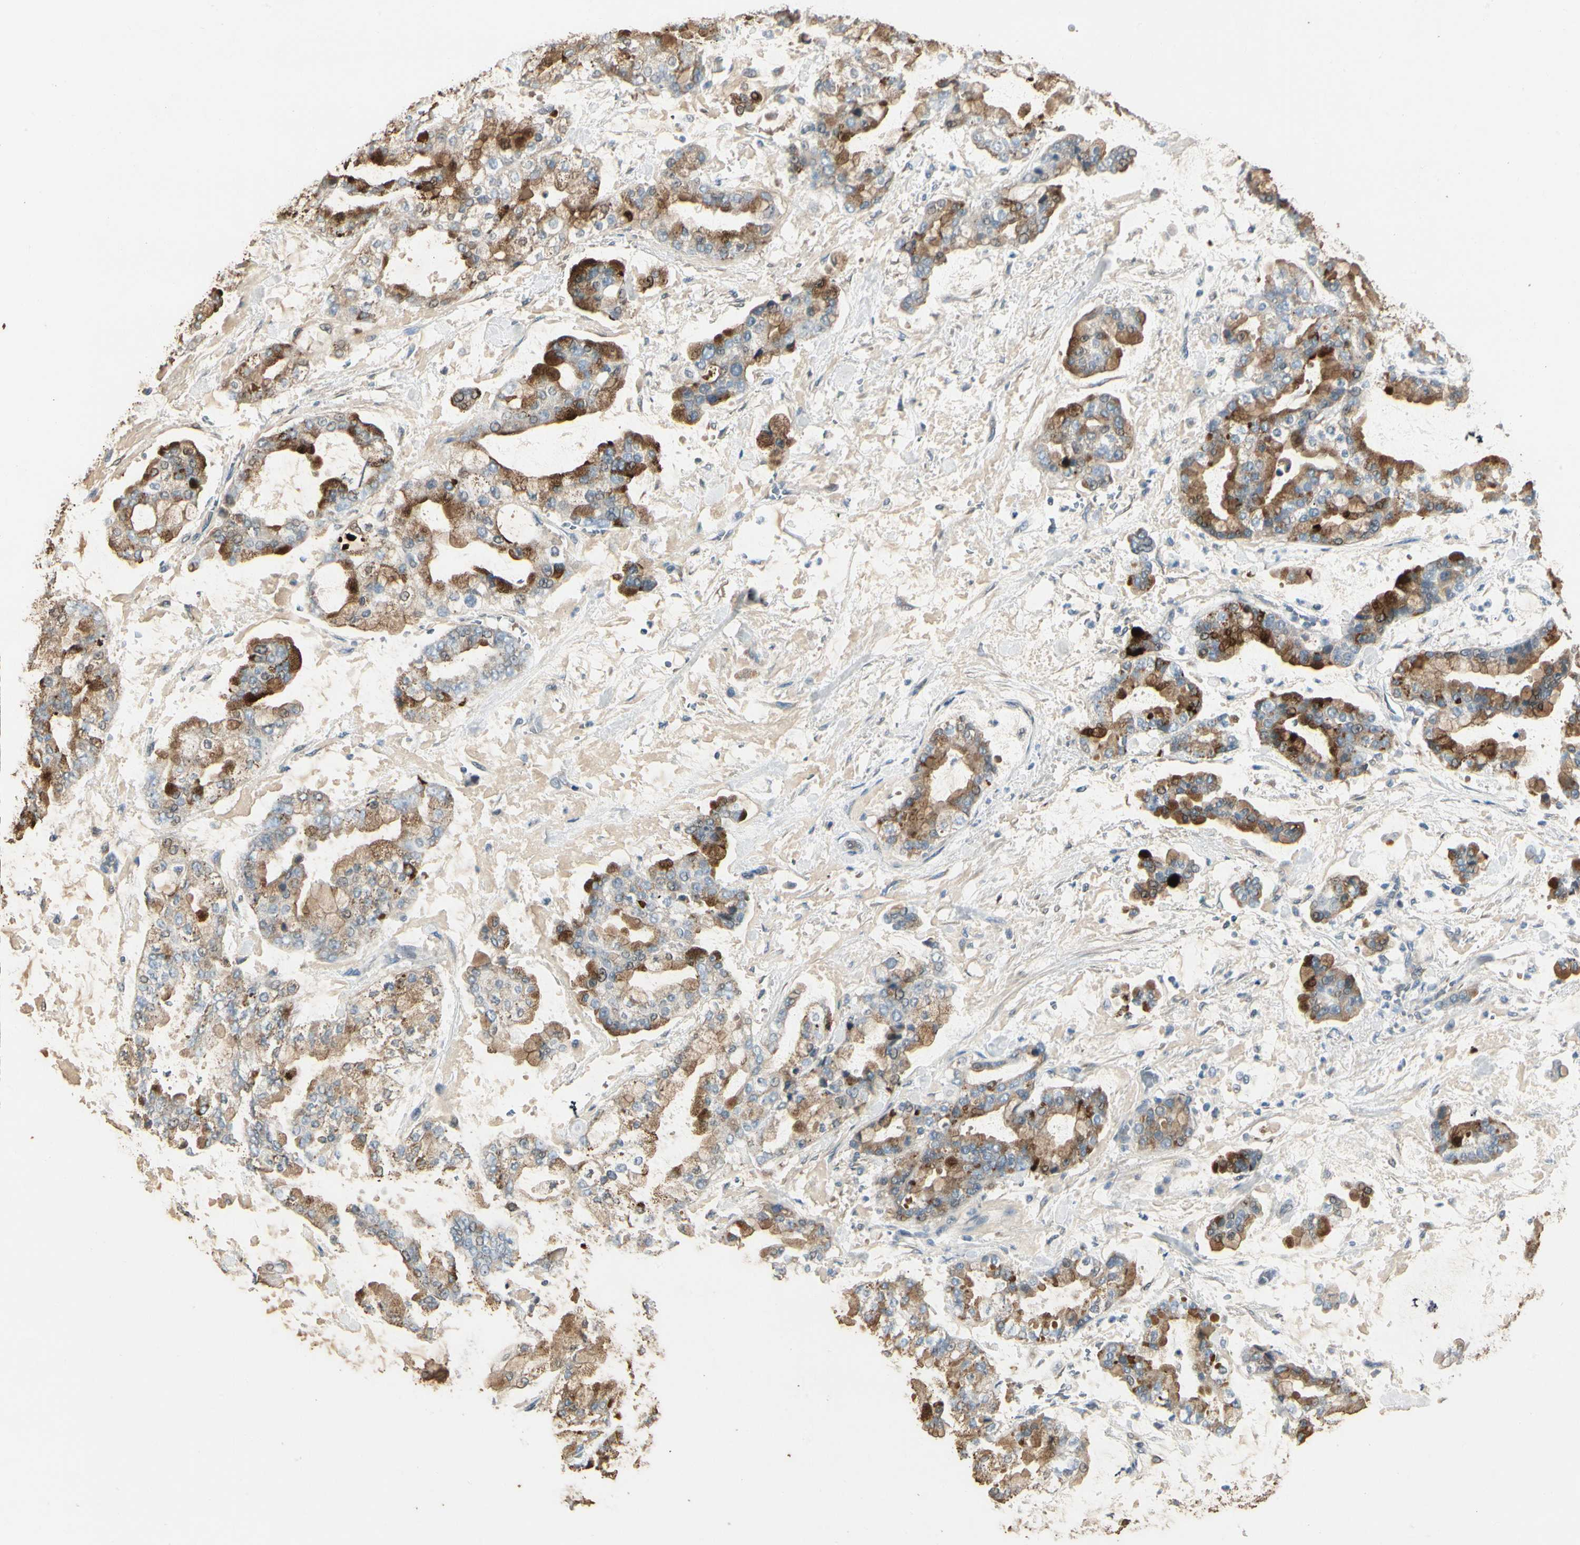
{"staining": {"intensity": "strong", "quantity": ">75%", "location": "cytoplasmic/membranous"}, "tissue": "stomach cancer", "cell_type": "Tumor cells", "image_type": "cancer", "snomed": [{"axis": "morphology", "description": "Normal tissue, NOS"}, {"axis": "morphology", "description": "Adenocarcinoma, NOS"}, {"axis": "topography", "description": "Stomach, upper"}, {"axis": "topography", "description": "Stomach"}], "caption": "About >75% of tumor cells in stomach adenocarcinoma display strong cytoplasmic/membranous protein expression as visualized by brown immunohistochemical staining.", "gene": "SPINK4", "patient": {"sex": "male", "age": 76}}